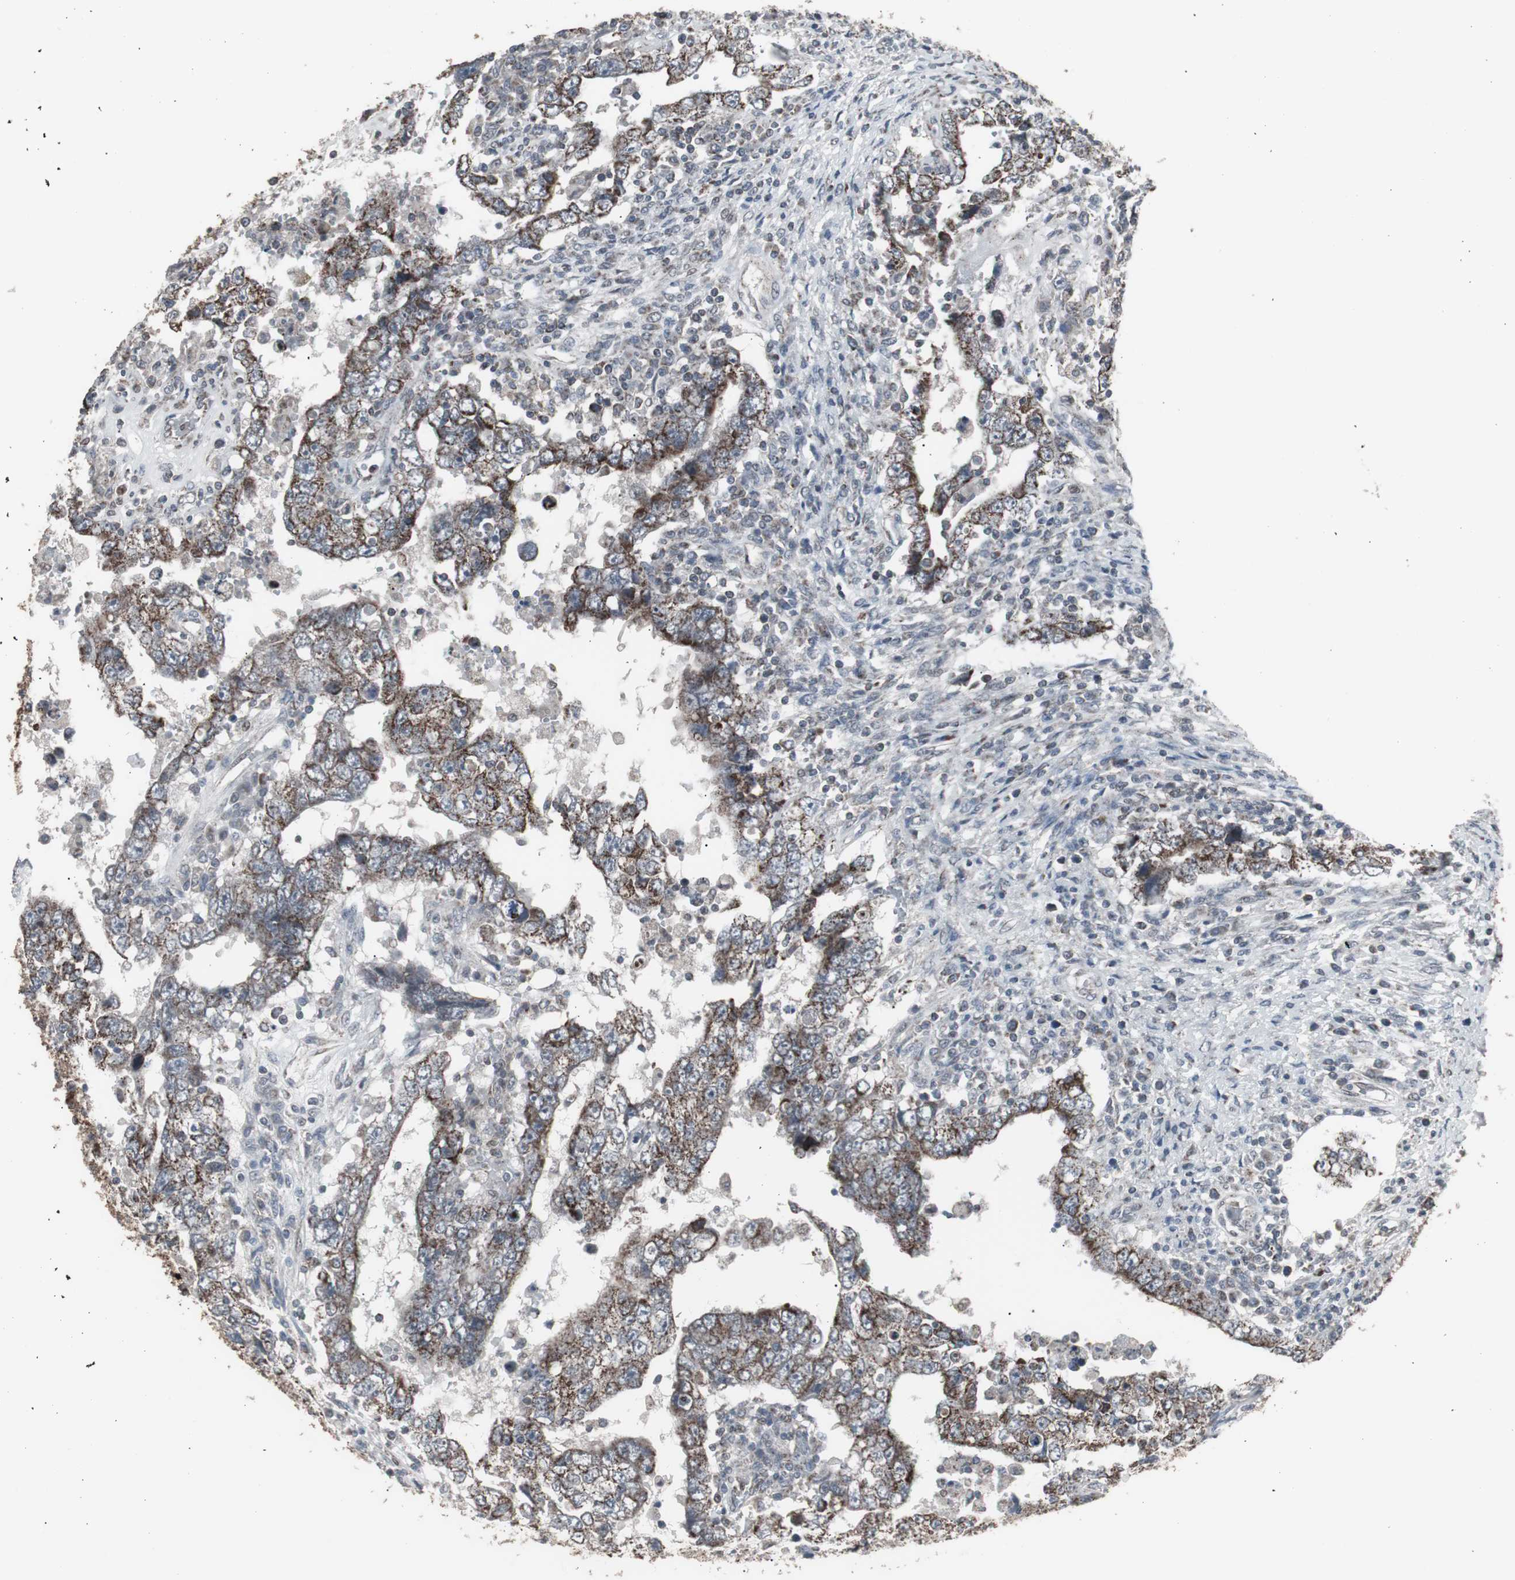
{"staining": {"intensity": "moderate", "quantity": ">75%", "location": "cytoplasmic/membranous"}, "tissue": "testis cancer", "cell_type": "Tumor cells", "image_type": "cancer", "snomed": [{"axis": "morphology", "description": "Carcinoma, Embryonal, NOS"}, {"axis": "topography", "description": "Testis"}], "caption": "Protein staining of testis cancer (embryonal carcinoma) tissue demonstrates moderate cytoplasmic/membranous staining in about >75% of tumor cells. The protein of interest is shown in brown color, while the nuclei are stained blue.", "gene": "RXRA", "patient": {"sex": "male", "age": 26}}